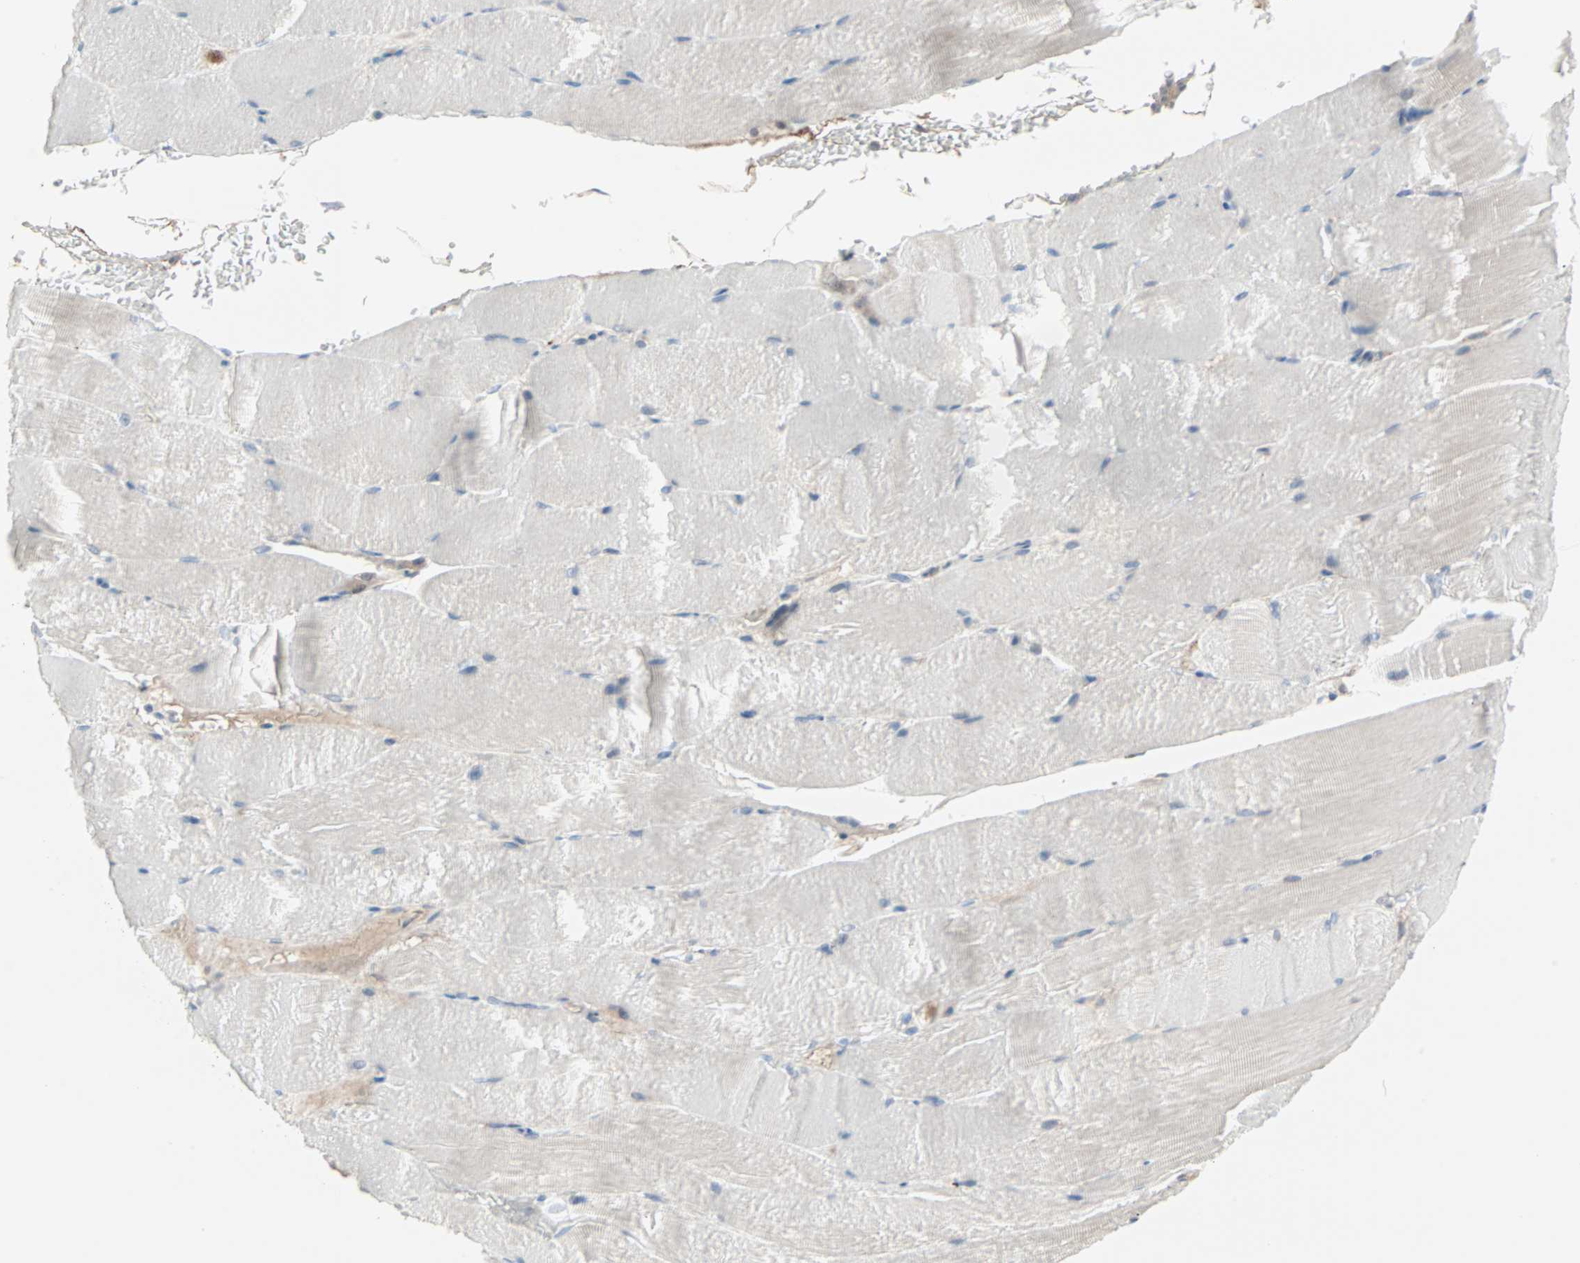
{"staining": {"intensity": "negative", "quantity": "none", "location": "none"}, "tissue": "skeletal muscle", "cell_type": "Myocytes", "image_type": "normal", "snomed": [{"axis": "morphology", "description": "Normal tissue, NOS"}, {"axis": "topography", "description": "Skeletal muscle"}, {"axis": "topography", "description": "Parathyroid gland"}], "caption": "DAB immunohistochemical staining of unremarkable human skeletal muscle reveals no significant positivity in myocytes.", "gene": "CASP3", "patient": {"sex": "female", "age": 37}}